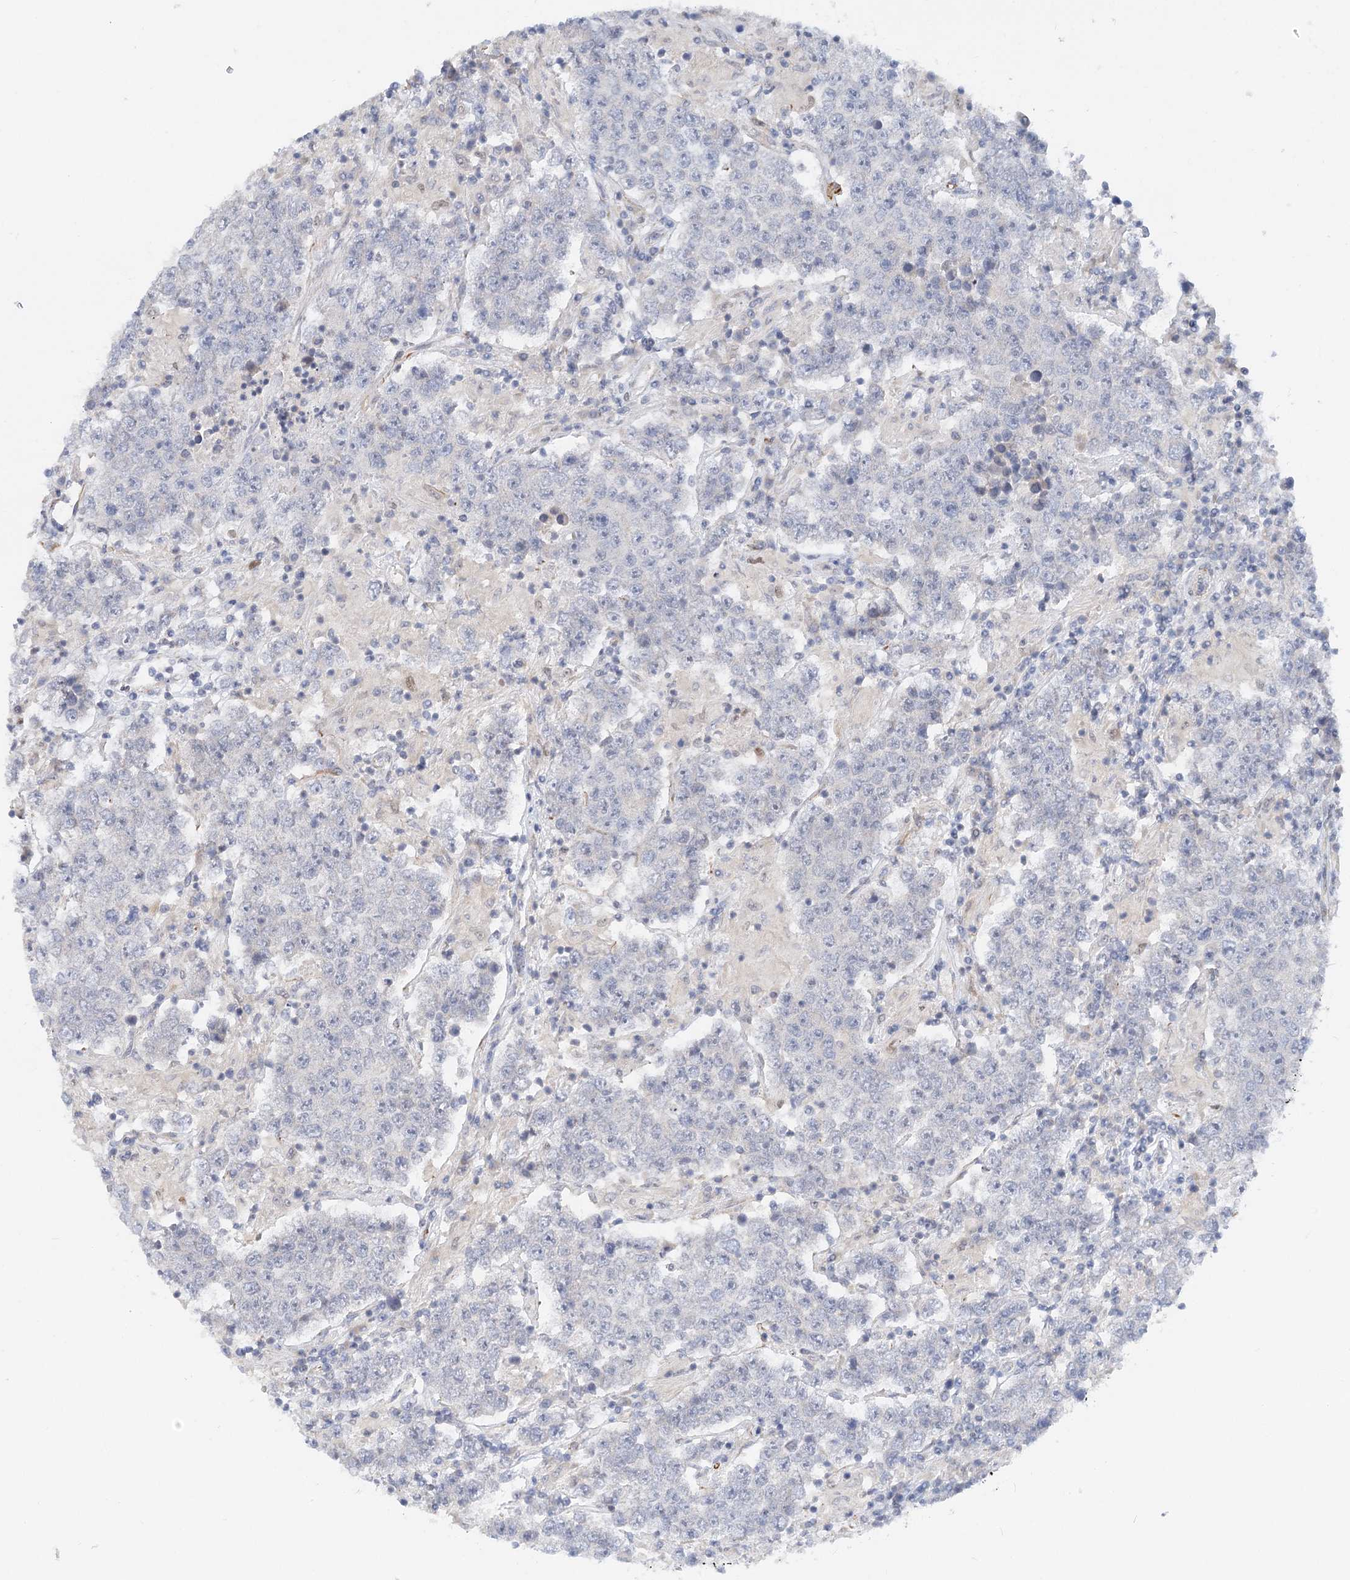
{"staining": {"intensity": "negative", "quantity": "none", "location": "none"}, "tissue": "testis cancer", "cell_type": "Tumor cells", "image_type": "cancer", "snomed": [{"axis": "morphology", "description": "Normal tissue, NOS"}, {"axis": "morphology", "description": "Urothelial carcinoma, High grade"}, {"axis": "morphology", "description": "Seminoma, NOS"}, {"axis": "morphology", "description": "Carcinoma, Embryonal, NOS"}, {"axis": "topography", "description": "Urinary bladder"}, {"axis": "topography", "description": "Testis"}], "caption": "Tumor cells are negative for brown protein staining in testis cancer.", "gene": "NELL2", "patient": {"sex": "male", "age": 41}}